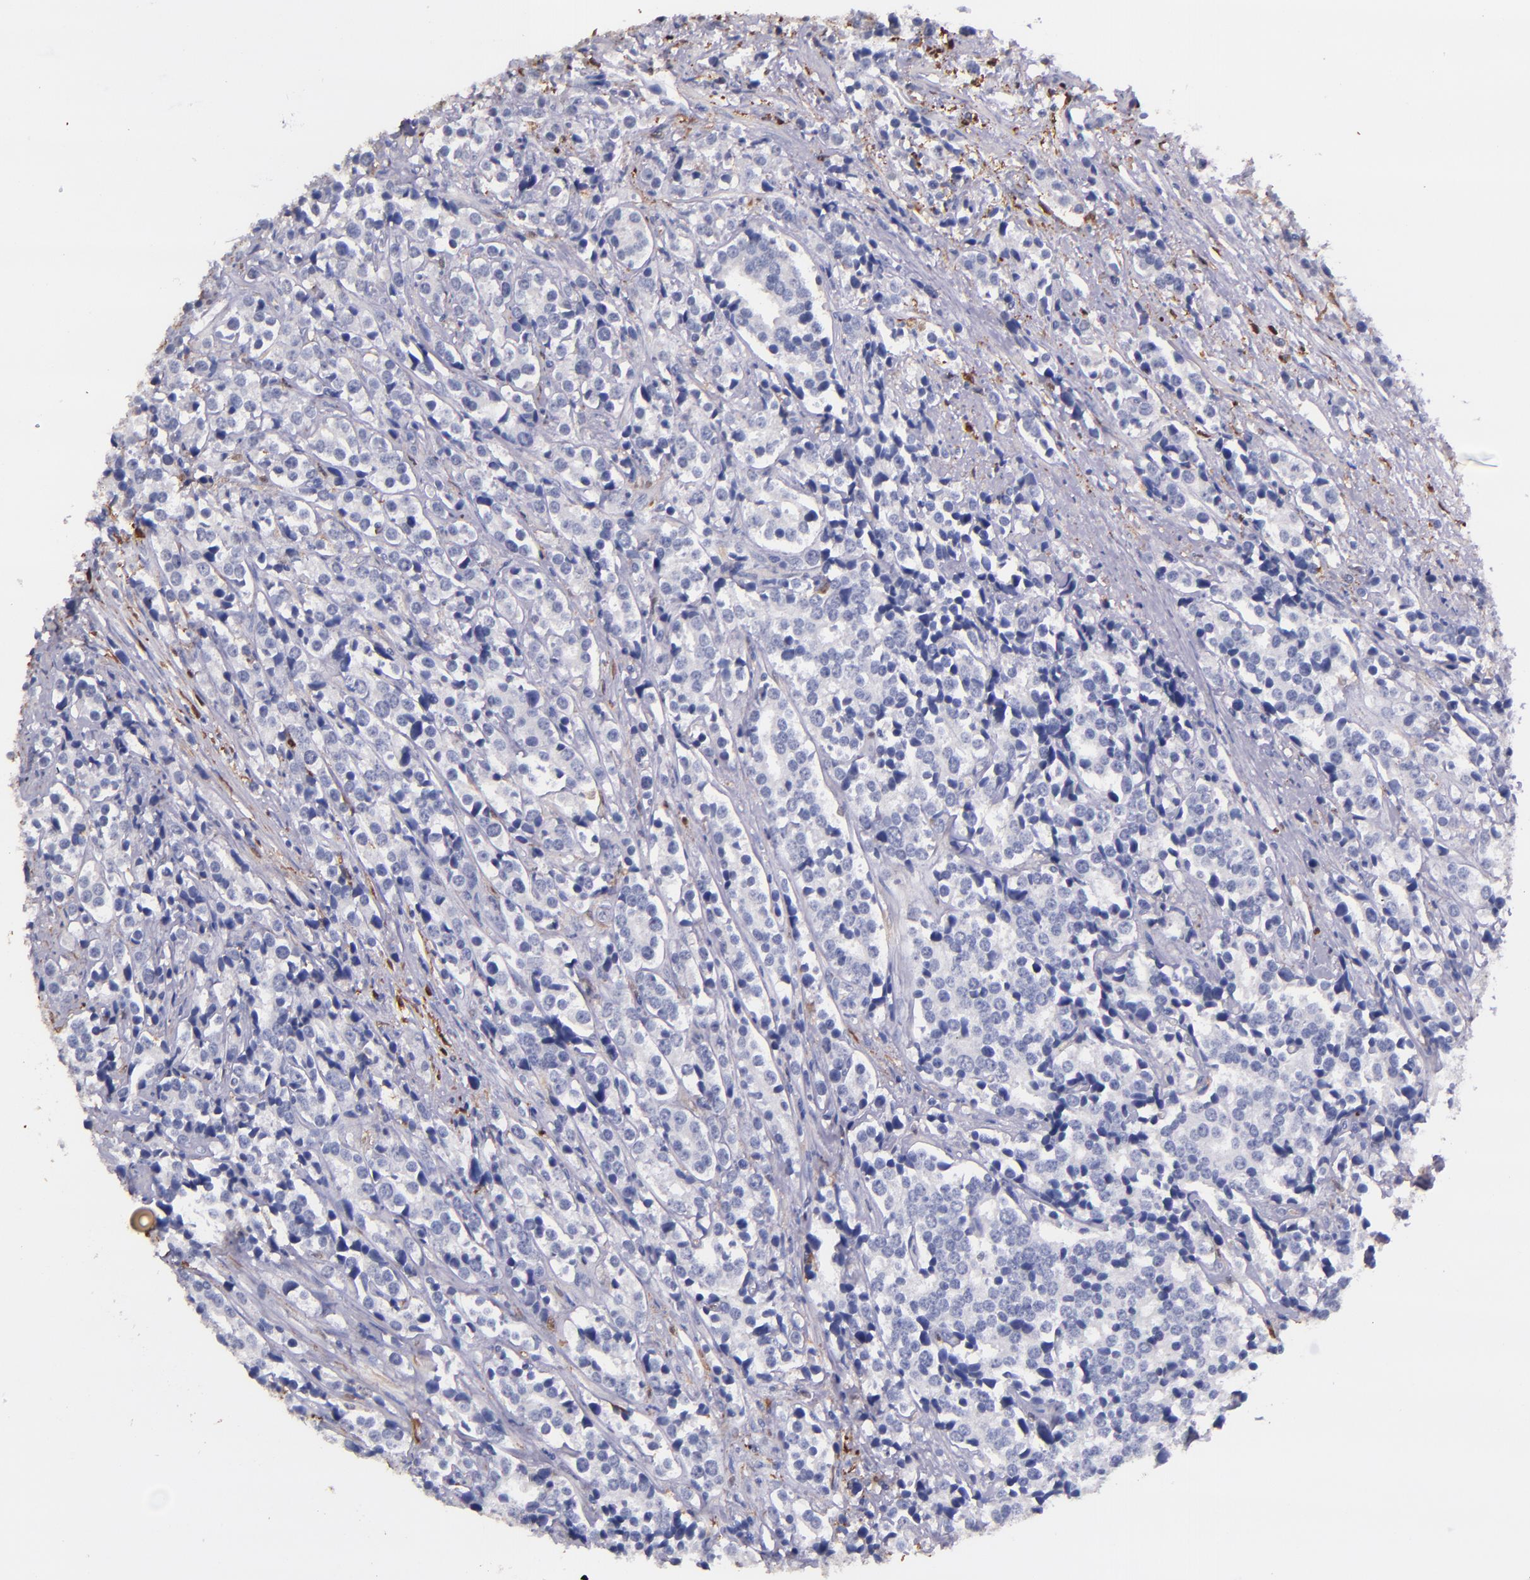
{"staining": {"intensity": "negative", "quantity": "none", "location": "none"}, "tissue": "prostate cancer", "cell_type": "Tumor cells", "image_type": "cancer", "snomed": [{"axis": "morphology", "description": "Adenocarcinoma, High grade"}, {"axis": "topography", "description": "Prostate"}], "caption": "DAB (3,3'-diaminobenzidine) immunohistochemical staining of adenocarcinoma (high-grade) (prostate) reveals no significant positivity in tumor cells.", "gene": "F13A1", "patient": {"sex": "male", "age": 71}}